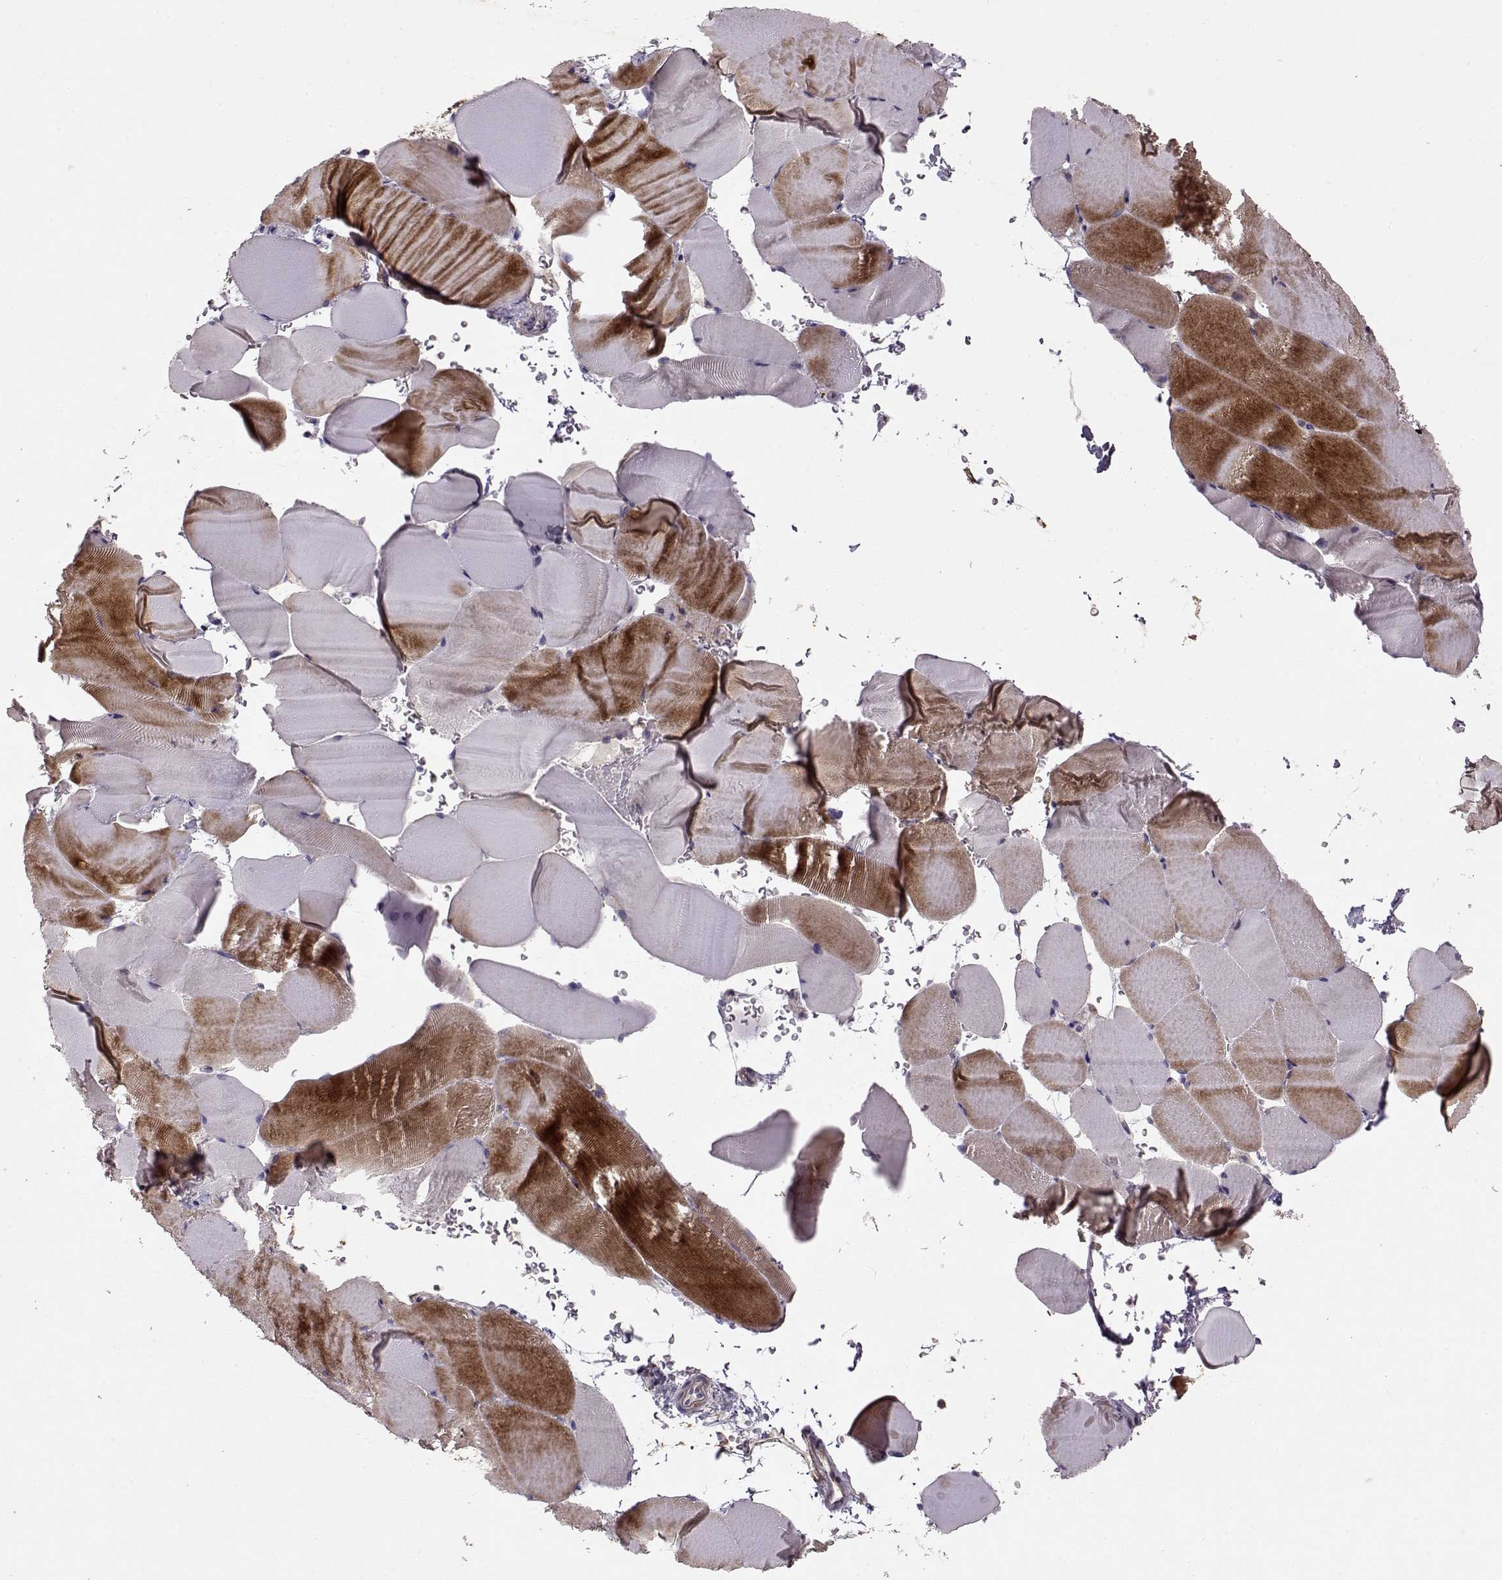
{"staining": {"intensity": "strong", "quantity": "25%-75%", "location": "cytoplasmic/membranous"}, "tissue": "skeletal muscle", "cell_type": "Myocytes", "image_type": "normal", "snomed": [{"axis": "morphology", "description": "Normal tissue, NOS"}, {"axis": "topography", "description": "Skeletal muscle"}], "caption": "The immunohistochemical stain highlights strong cytoplasmic/membranous staining in myocytes of normal skeletal muscle.", "gene": "CMTM3", "patient": {"sex": "female", "age": 37}}